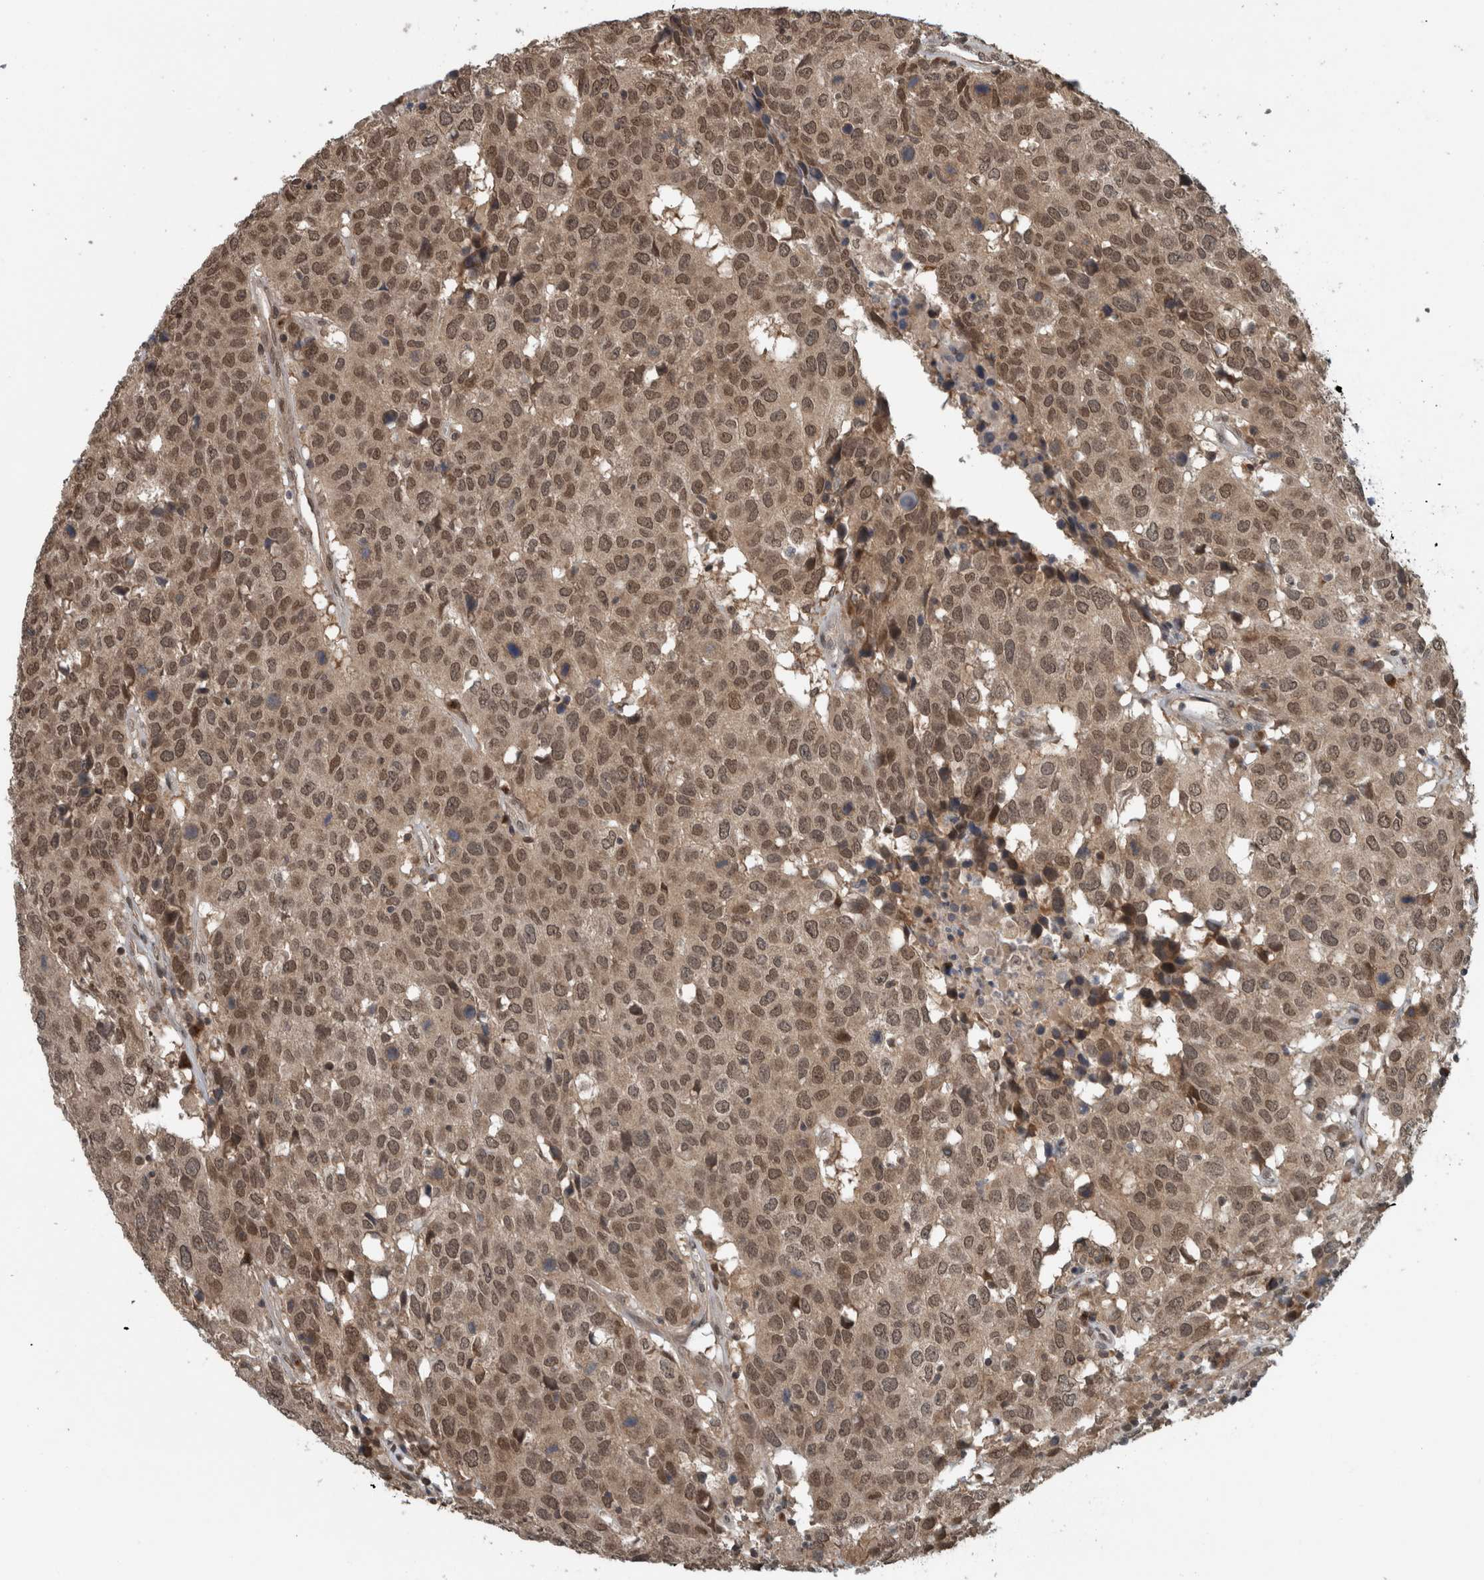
{"staining": {"intensity": "weak", "quantity": ">75%", "location": "cytoplasmic/membranous,nuclear"}, "tissue": "head and neck cancer", "cell_type": "Tumor cells", "image_type": "cancer", "snomed": [{"axis": "morphology", "description": "Squamous cell carcinoma, NOS"}, {"axis": "topography", "description": "Head-Neck"}], "caption": "Immunohistochemical staining of human head and neck squamous cell carcinoma exhibits low levels of weak cytoplasmic/membranous and nuclear protein expression in about >75% of tumor cells.", "gene": "SPAG7", "patient": {"sex": "male", "age": 66}}